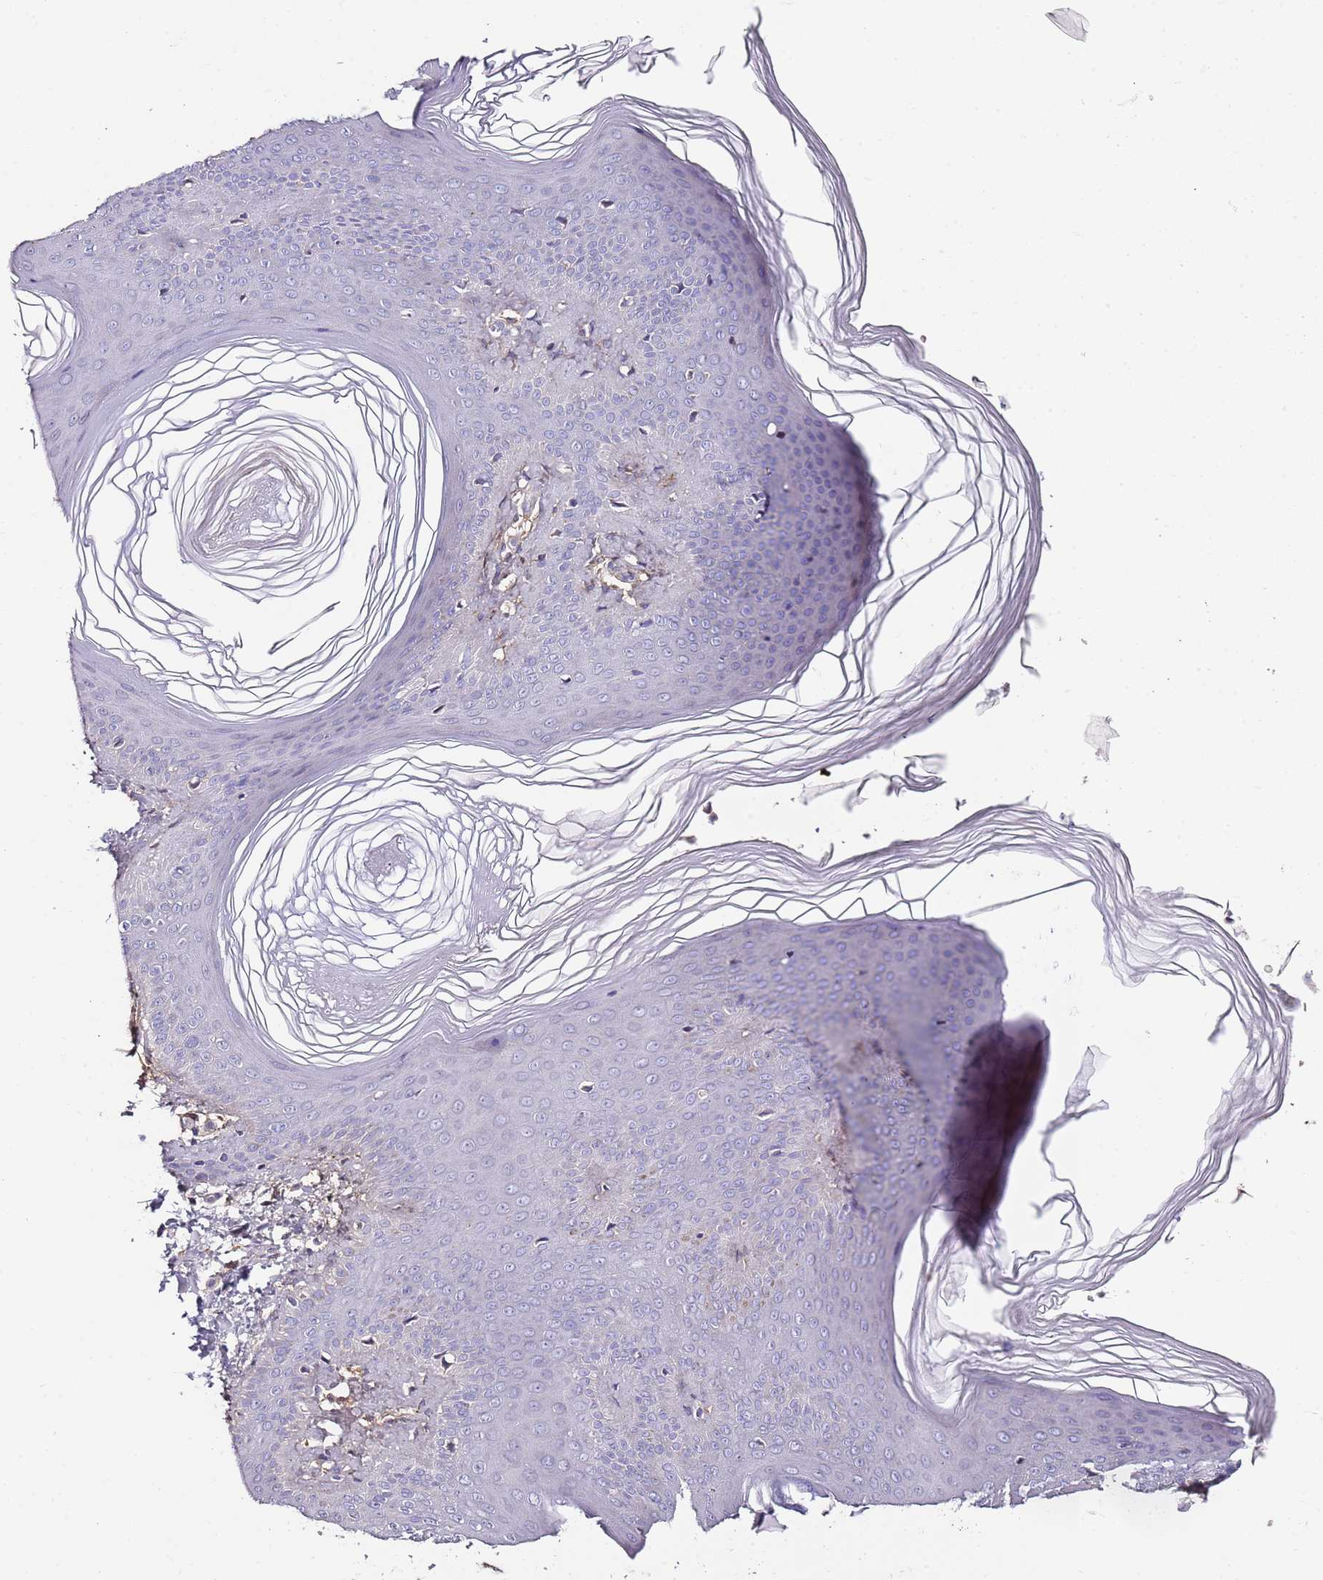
{"staining": {"intensity": "negative", "quantity": "none", "location": "none"}, "tissue": "skin", "cell_type": "Epidermal cells", "image_type": "normal", "snomed": [{"axis": "morphology", "description": "Normal tissue, NOS"}, {"axis": "morphology", "description": "Inflammation, NOS"}, {"axis": "topography", "description": "Soft tissue"}, {"axis": "topography", "description": "Anal"}], "caption": "Protein analysis of benign skin demonstrates no significant positivity in epidermal cells.", "gene": "C3orf80", "patient": {"sex": "female", "age": 15}}